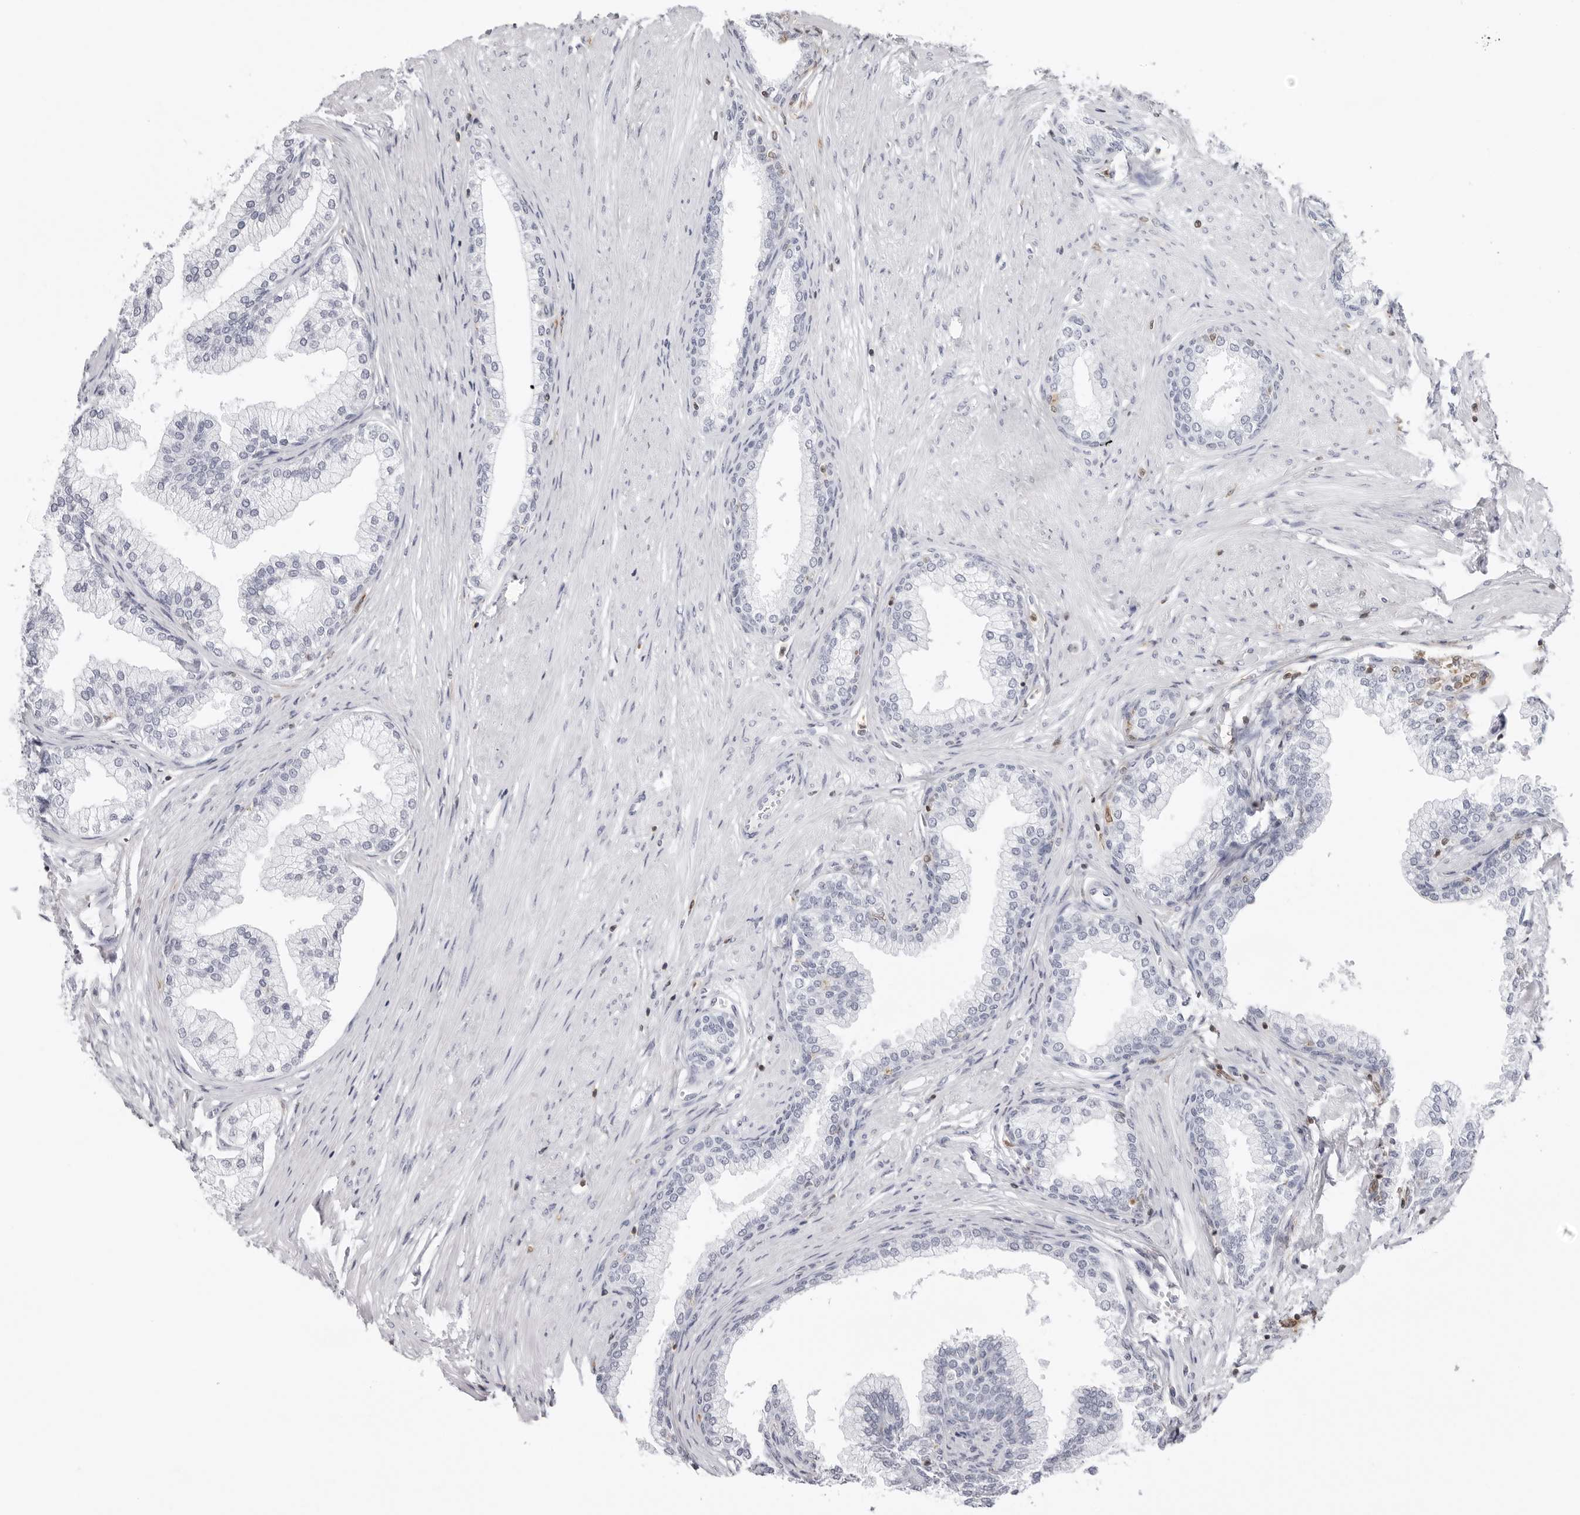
{"staining": {"intensity": "negative", "quantity": "none", "location": "none"}, "tissue": "prostate", "cell_type": "Glandular cells", "image_type": "normal", "snomed": [{"axis": "morphology", "description": "Normal tissue, NOS"}, {"axis": "morphology", "description": "Urothelial carcinoma, Low grade"}, {"axis": "topography", "description": "Urinary bladder"}, {"axis": "topography", "description": "Prostate"}], "caption": "Human prostate stained for a protein using immunohistochemistry (IHC) exhibits no staining in glandular cells.", "gene": "FMNL1", "patient": {"sex": "male", "age": 60}}